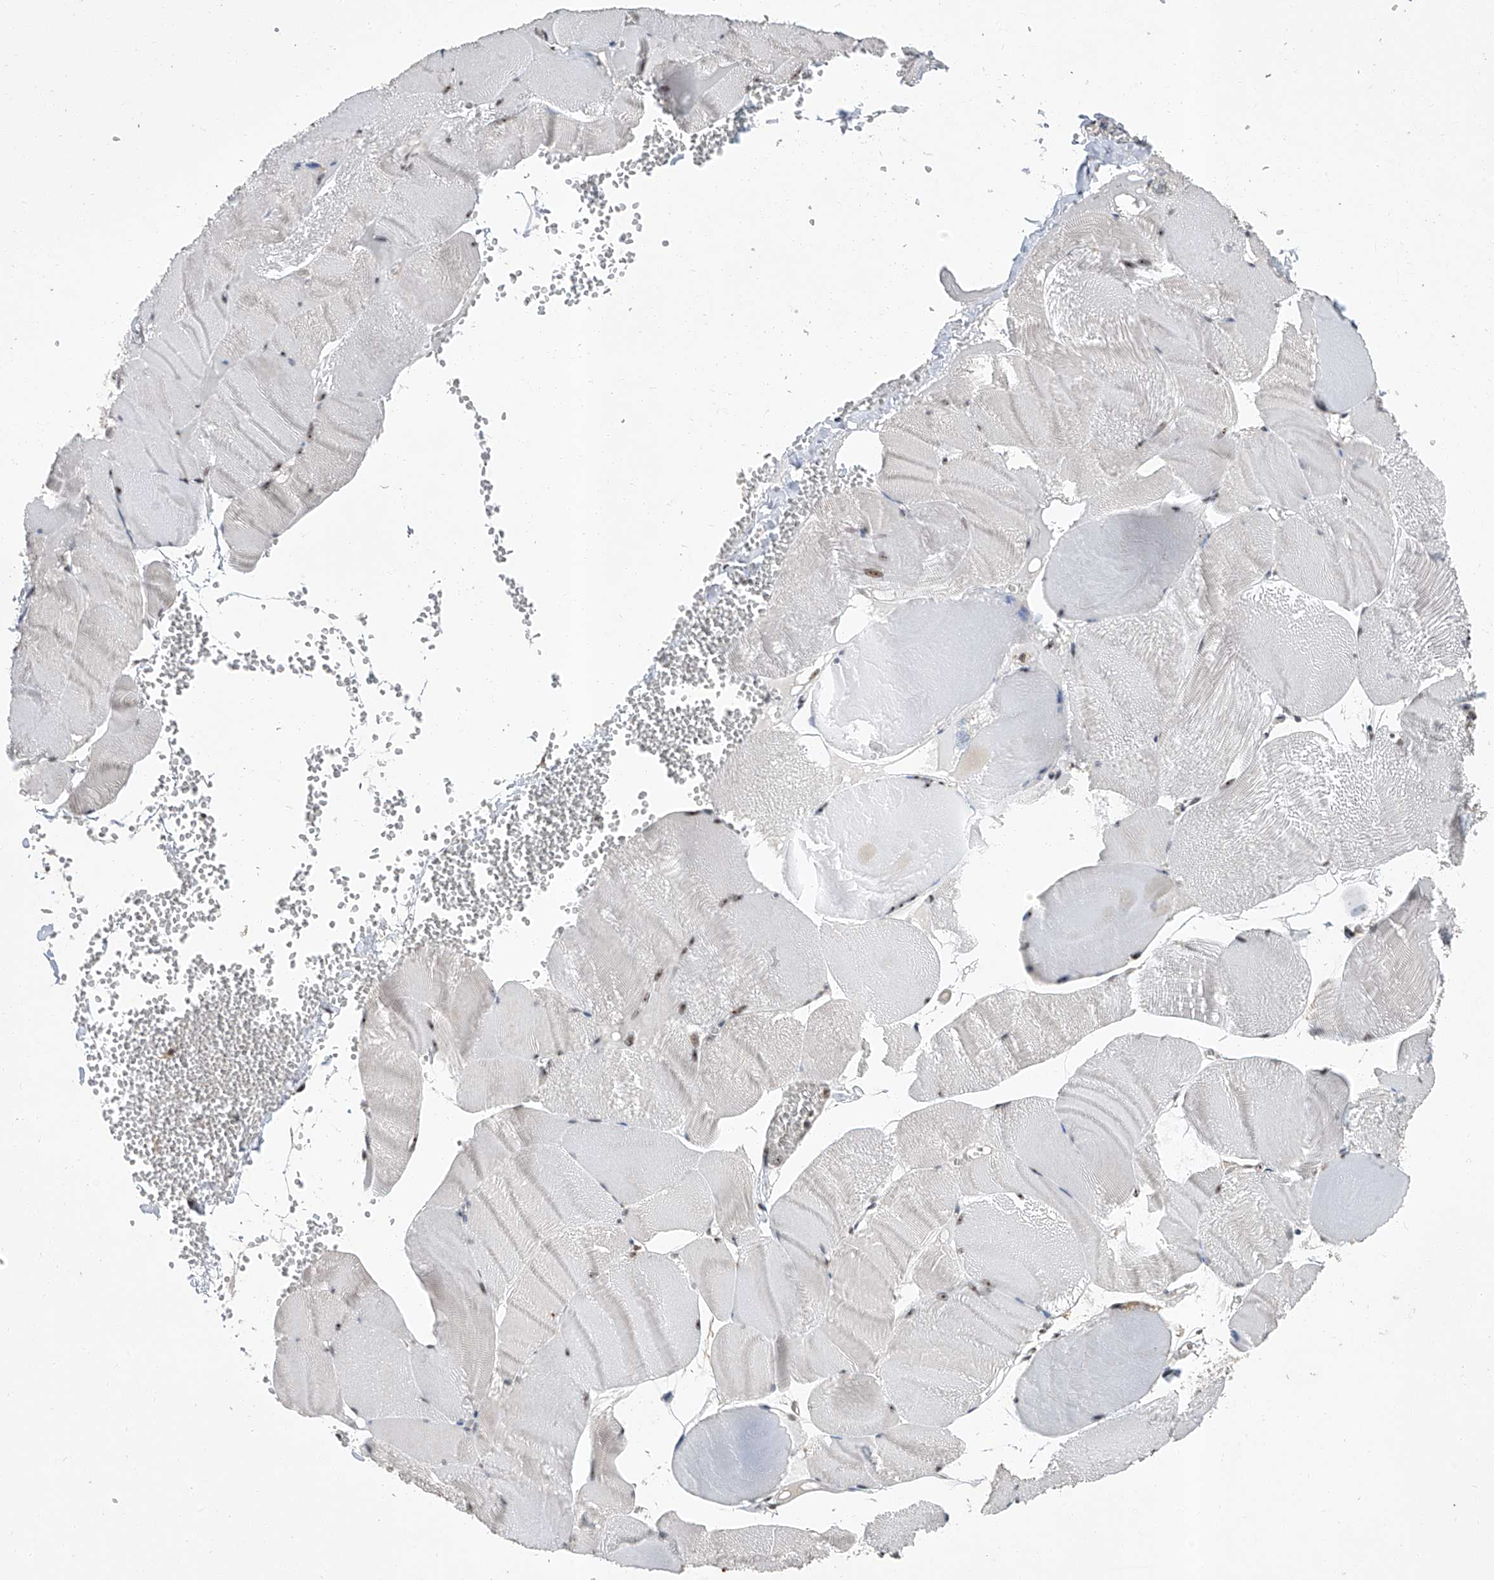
{"staining": {"intensity": "weak", "quantity": "<25%", "location": "nuclear"}, "tissue": "skeletal muscle", "cell_type": "Myocytes", "image_type": "normal", "snomed": [{"axis": "morphology", "description": "Normal tissue, NOS"}, {"axis": "morphology", "description": "Basal cell carcinoma"}, {"axis": "topography", "description": "Skeletal muscle"}], "caption": "This photomicrograph is of normal skeletal muscle stained with immunohistochemistry (IHC) to label a protein in brown with the nuclei are counter-stained blue. There is no positivity in myocytes.", "gene": "CMTR1", "patient": {"sex": "female", "age": 64}}